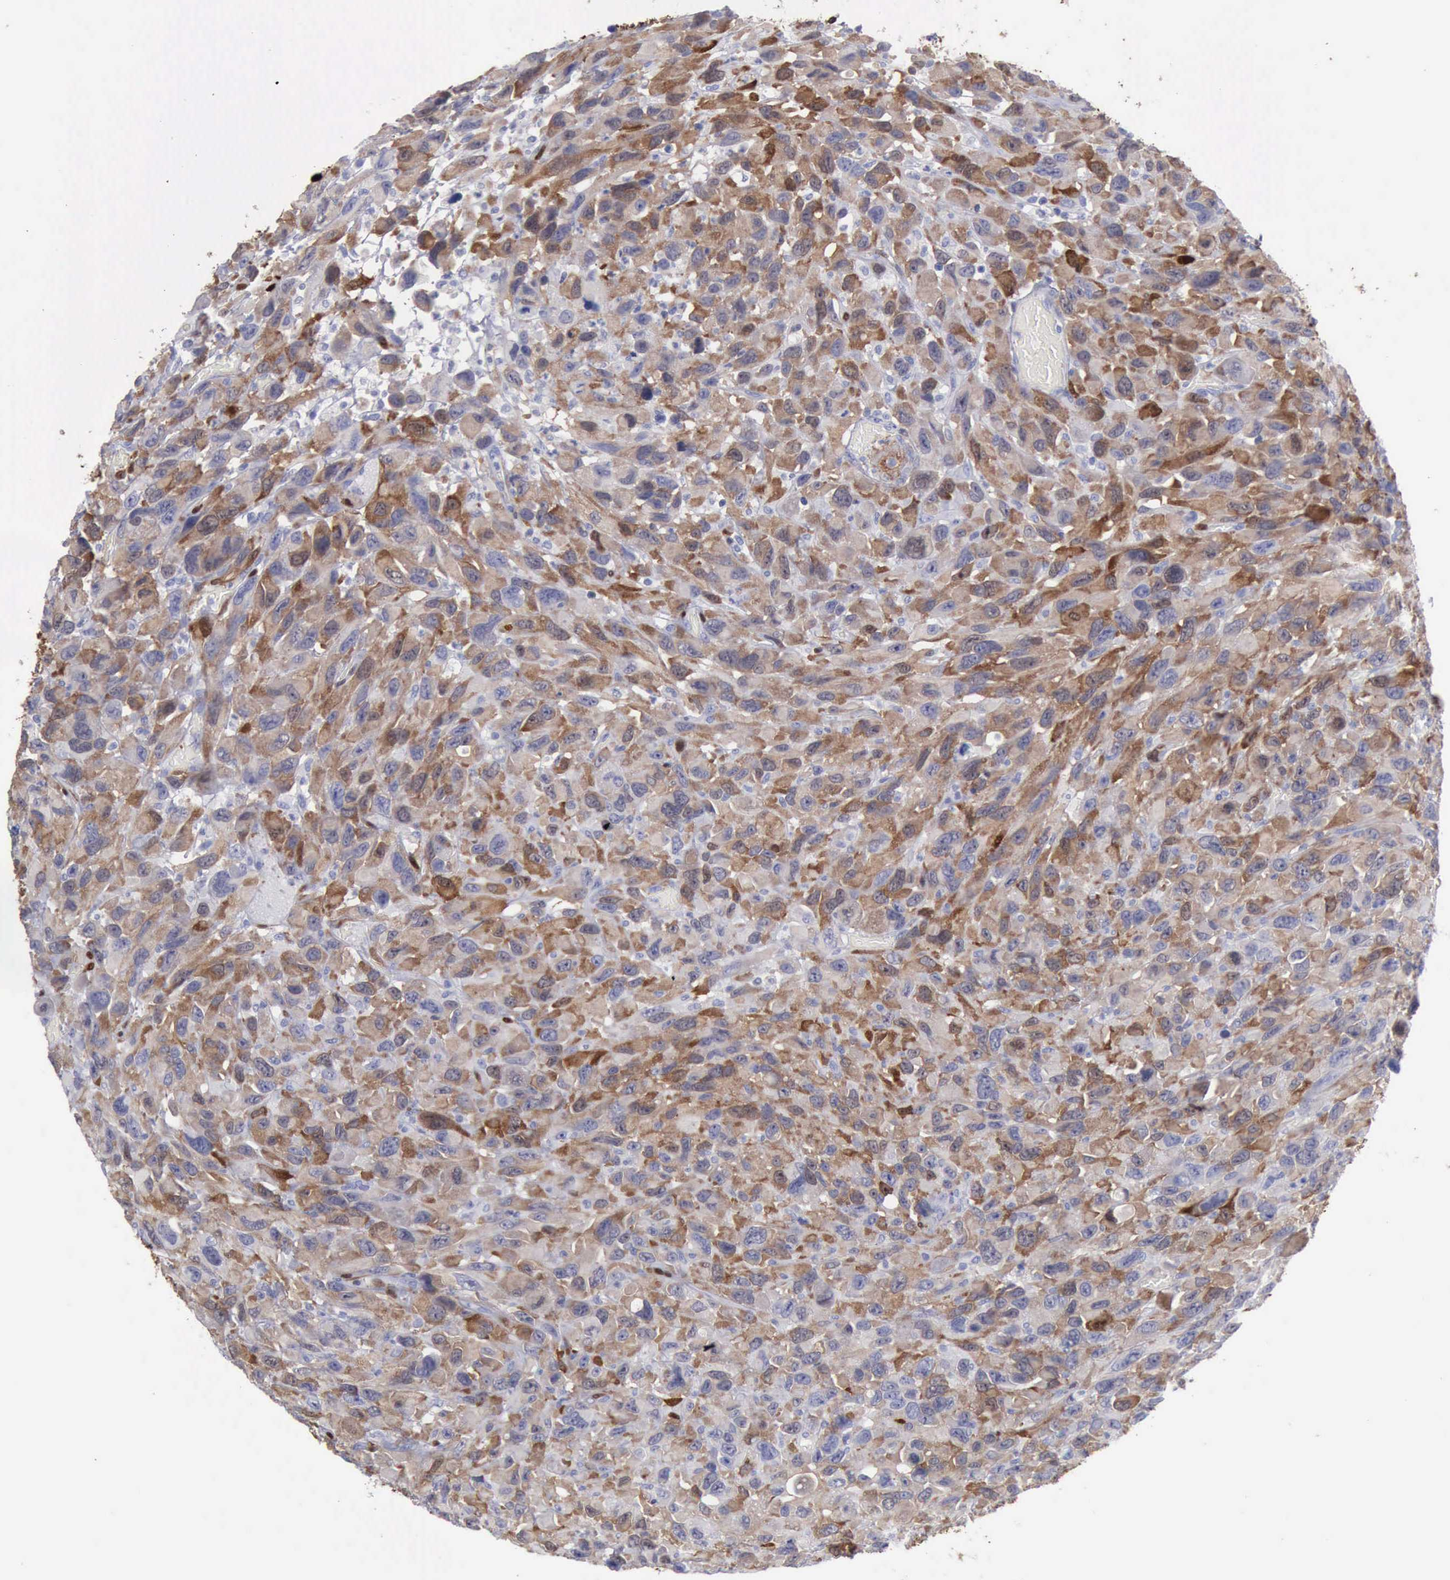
{"staining": {"intensity": "weak", "quantity": "25%-75%", "location": "cytoplasmic/membranous,nuclear"}, "tissue": "renal cancer", "cell_type": "Tumor cells", "image_type": "cancer", "snomed": [{"axis": "morphology", "description": "Adenocarcinoma, NOS"}, {"axis": "topography", "description": "Kidney"}], "caption": "A brown stain highlights weak cytoplasmic/membranous and nuclear positivity of a protein in renal cancer tumor cells.", "gene": "FHL1", "patient": {"sex": "male", "age": 79}}